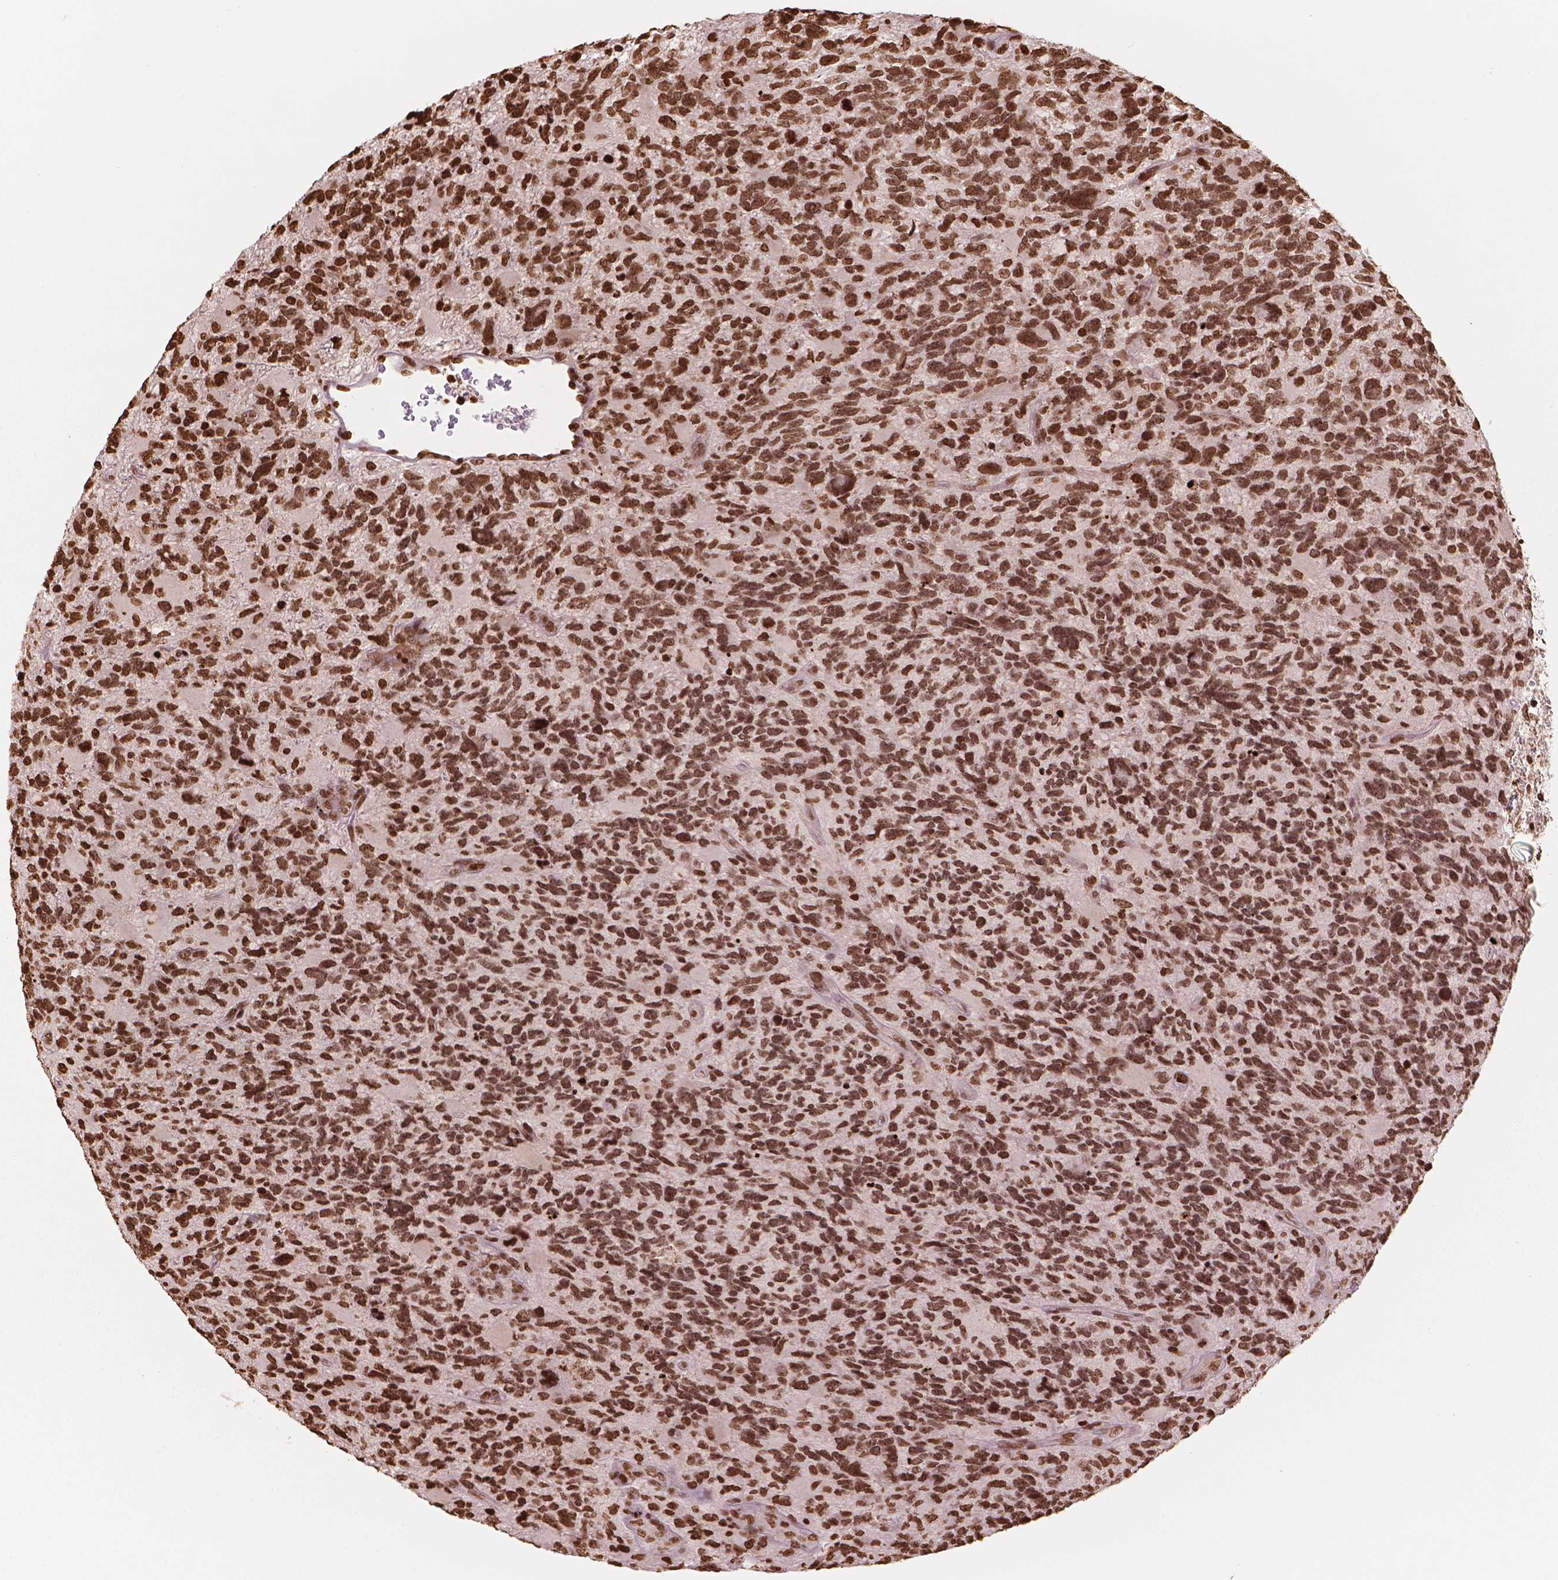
{"staining": {"intensity": "strong", "quantity": ">75%", "location": "nuclear"}, "tissue": "glioma", "cell_type": "Tumor cells", "image_type": "cancer", "snomed": [{"axis": "morphology", "description": "Glioma, malignant, High grade"}, {"axis": "topography", "description": "Brain"}], "caption": "Malignant high-grade glioma was stained to show a protein in brown. There is high levels of strong nuclear staining in about >75% of tumor cells.", "gene": "H3C7", "patient": {"sex": "female", "age": 71}}